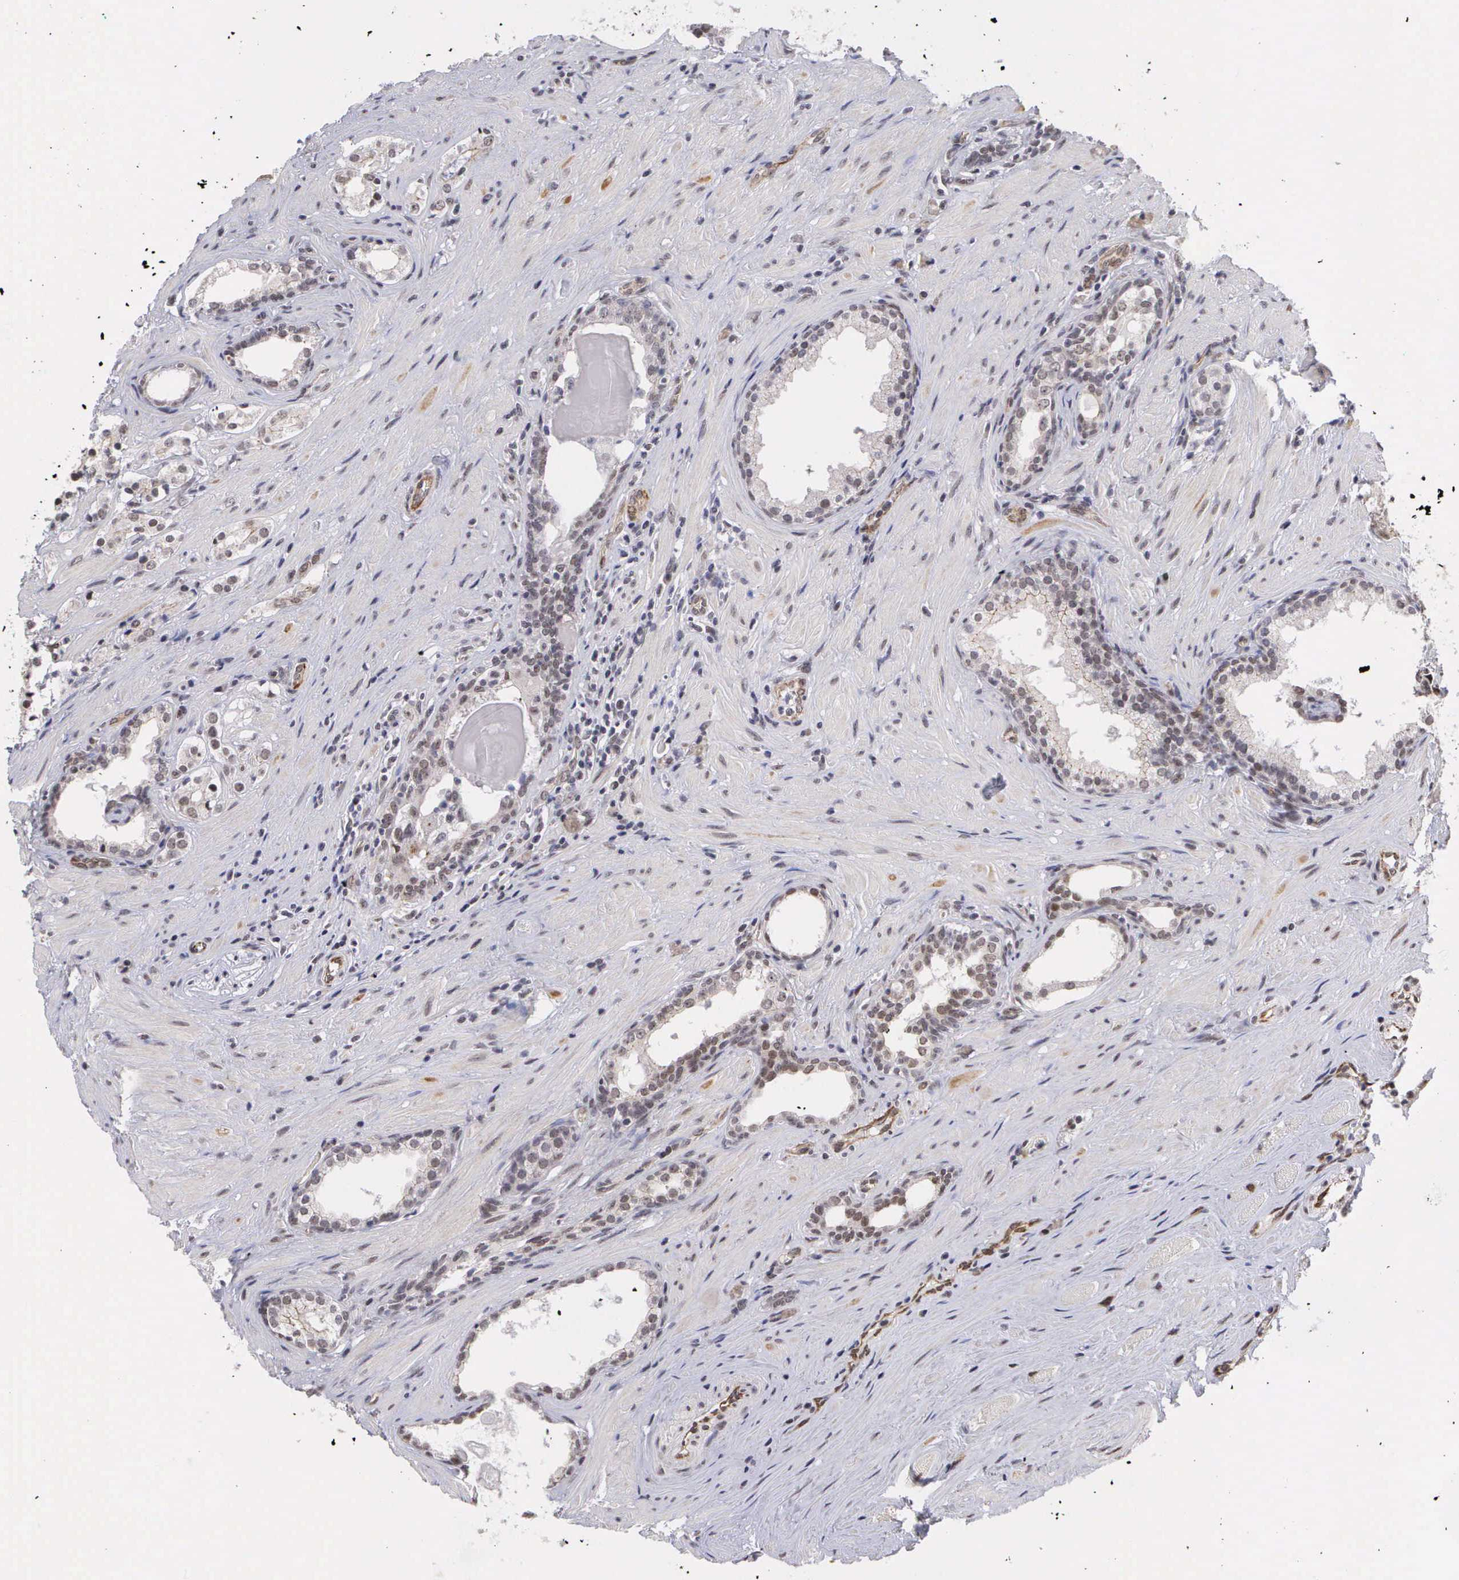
{"staining": {"intensity": "weak", "quantity": "25%-75%", "location": "nuclear"}, "tissue": "prostate cancer", "cell_type": "Tumor cells", "image_type": "cancer", "snomed": [{"axis": "morphology", "description": "Adenocarcinoma, Medium grade"}, {"axis": "topography", "description": "Prostate"}], "caption": "Tumor cells show low levels of weak nuclear expression in about 25%-75% of cells in human prostate cancer.", "gene": "MORC2", "patient": {"sex": "male", "age": 73}}